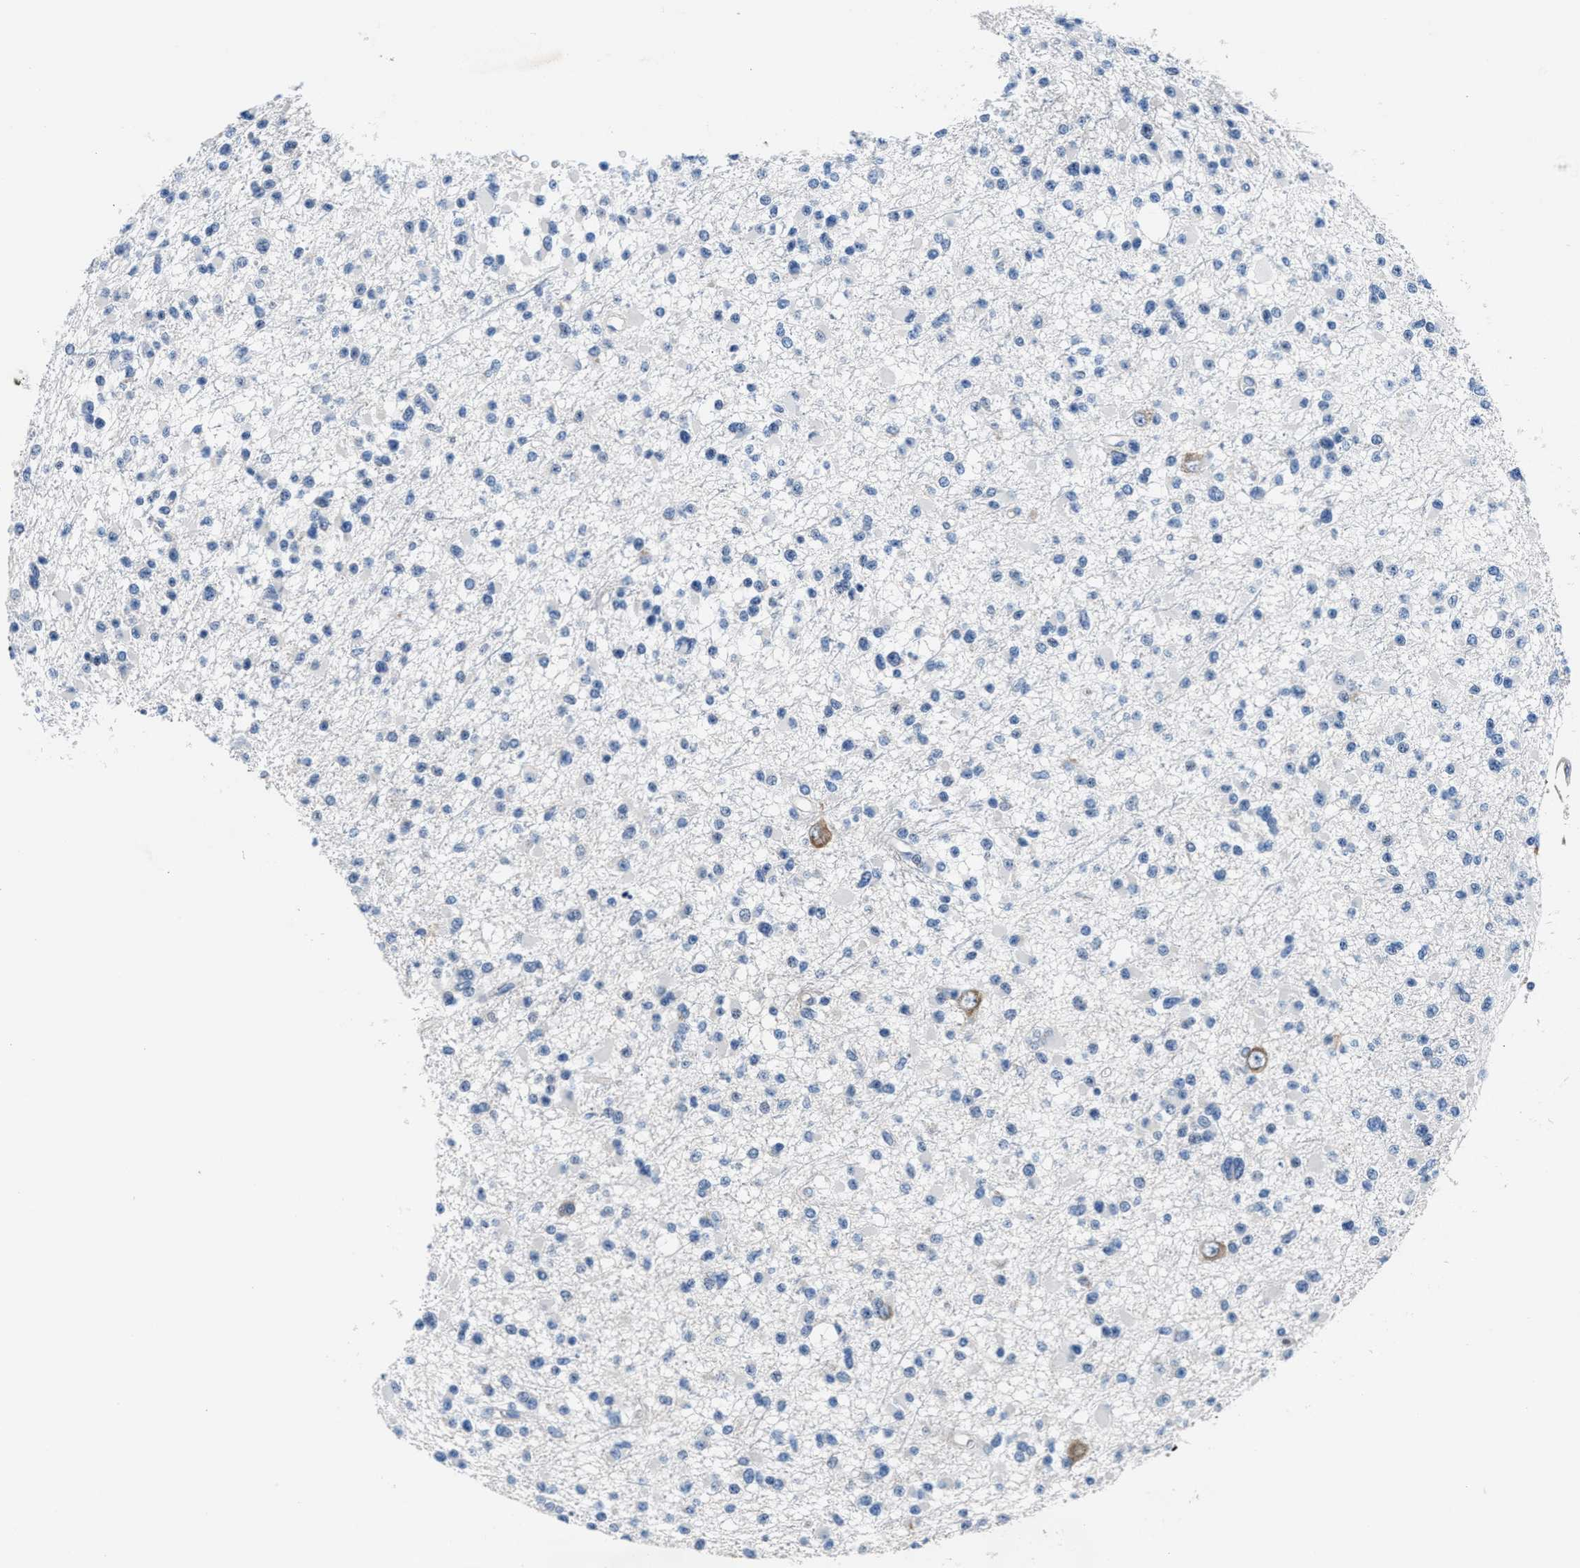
{"staining": {"intensity": "negative", "quantity": "none", "location": "none"}, "tissue": "glioma", "cell_type": "Tumor cells", "image_type": "cancer", "snomed": [{"axis": "morphology", "description": "Glioma, malignant, Low grade"}, {"axis": "topography", "description": "Brain"}], "caption": "A histopathology image of malignant glioma (low-grade) stained for a protein displays no brown staining in tumor cells.", "gene": "PARG", "patient": {"sex": "female", "age": 22}}